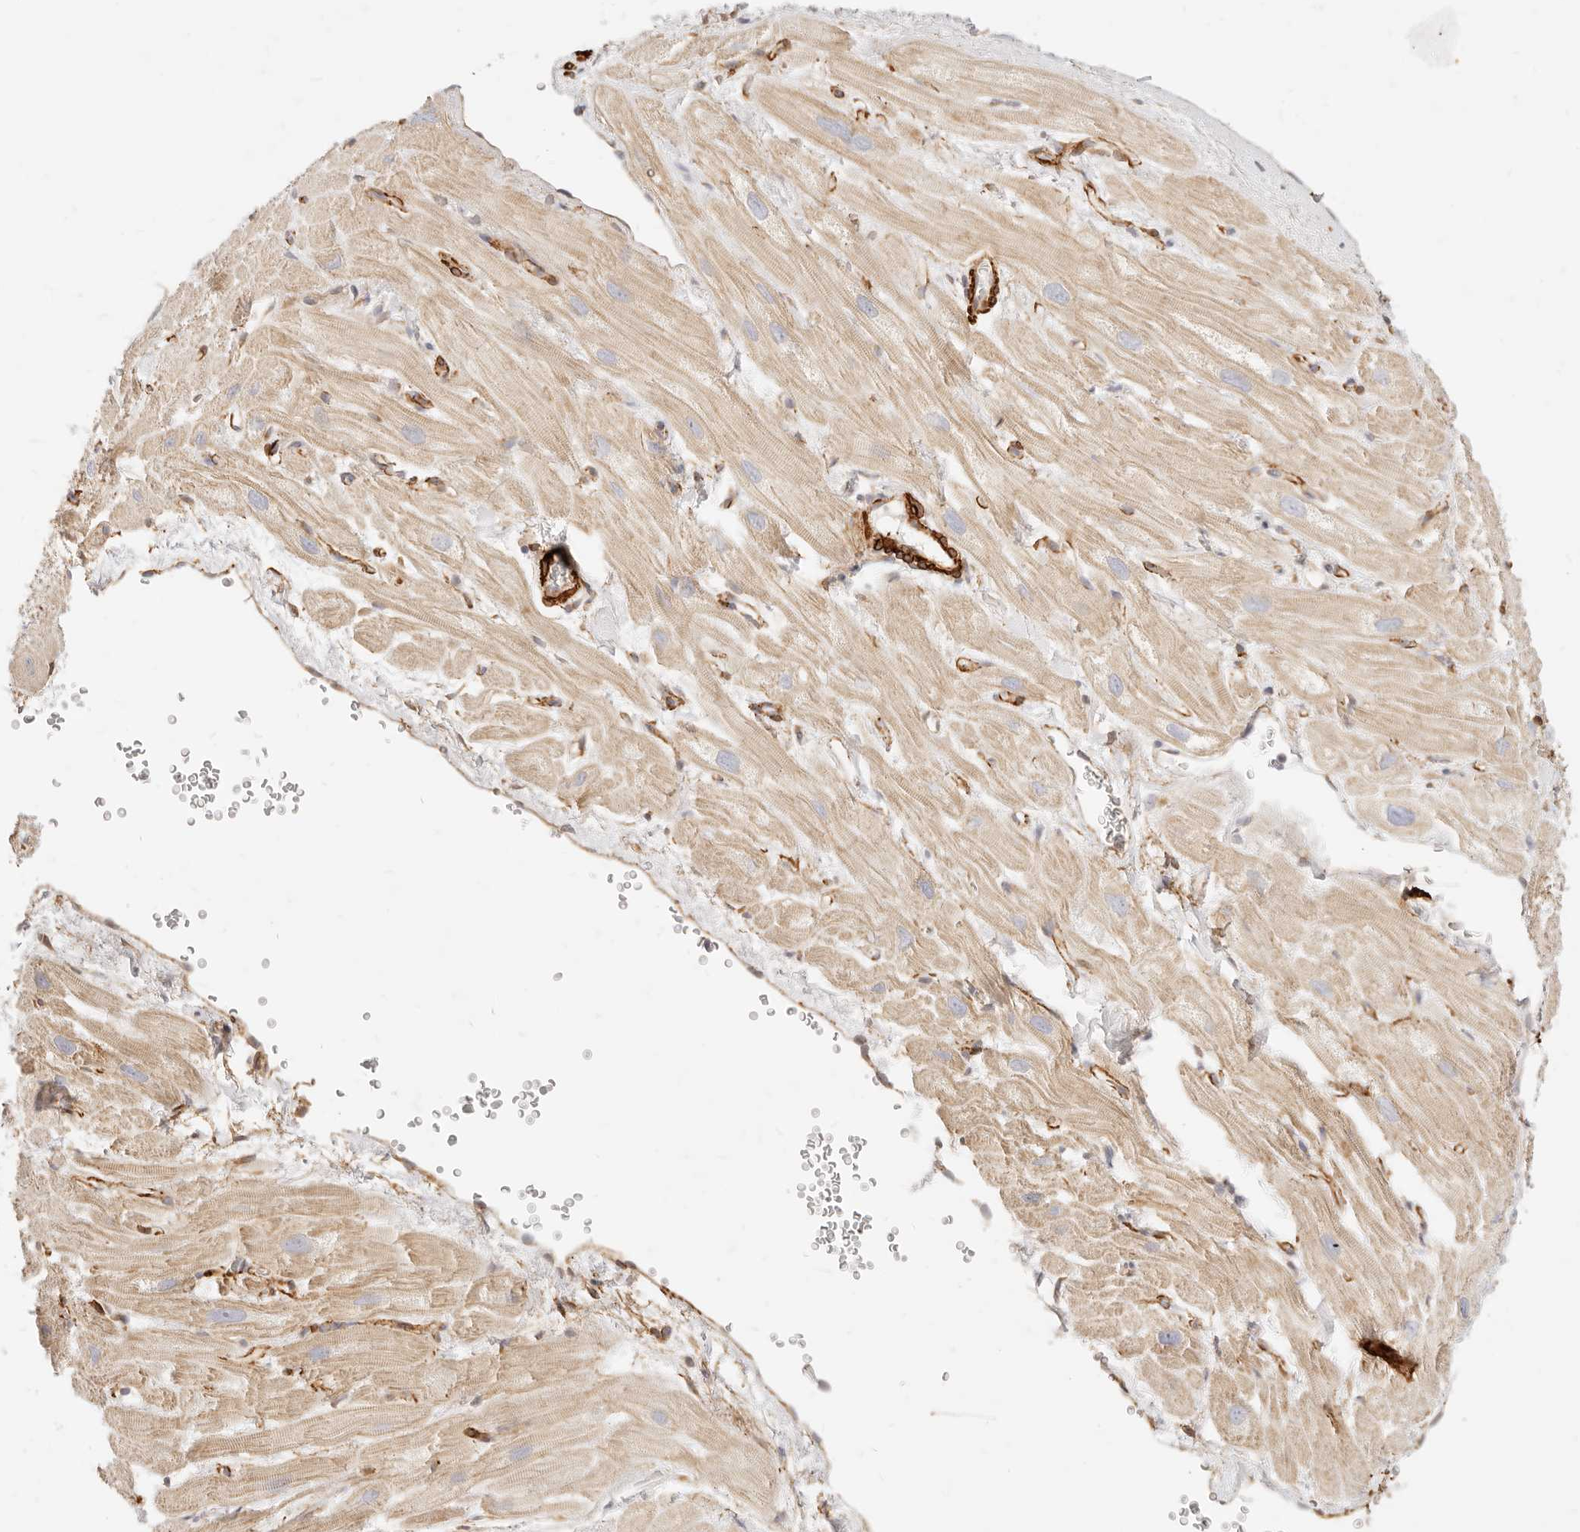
{"staining": {"intensity": "weak", "quantity": "25%-75%", "location": "cytoplasmic/membranous"}, "tissue": "heart muscle", "cell_type": "Cardiomyocytes", "image_type": "normal", "snomed": [{"axis": "morphology", "description": "Normal tissue, NOS"}, {"axis": "topography", "description": "Heart"}], "caption": "Protein staining by IHC demonstrates weak cytoplasmic/membranous positivity in about 25%-75% of cardiomyocytes in benign heart muscle. (IHC, brightfield microscopy, high magnification).", "gene": "TMTC2", "patient": {"sex": "male", "age": 49}}